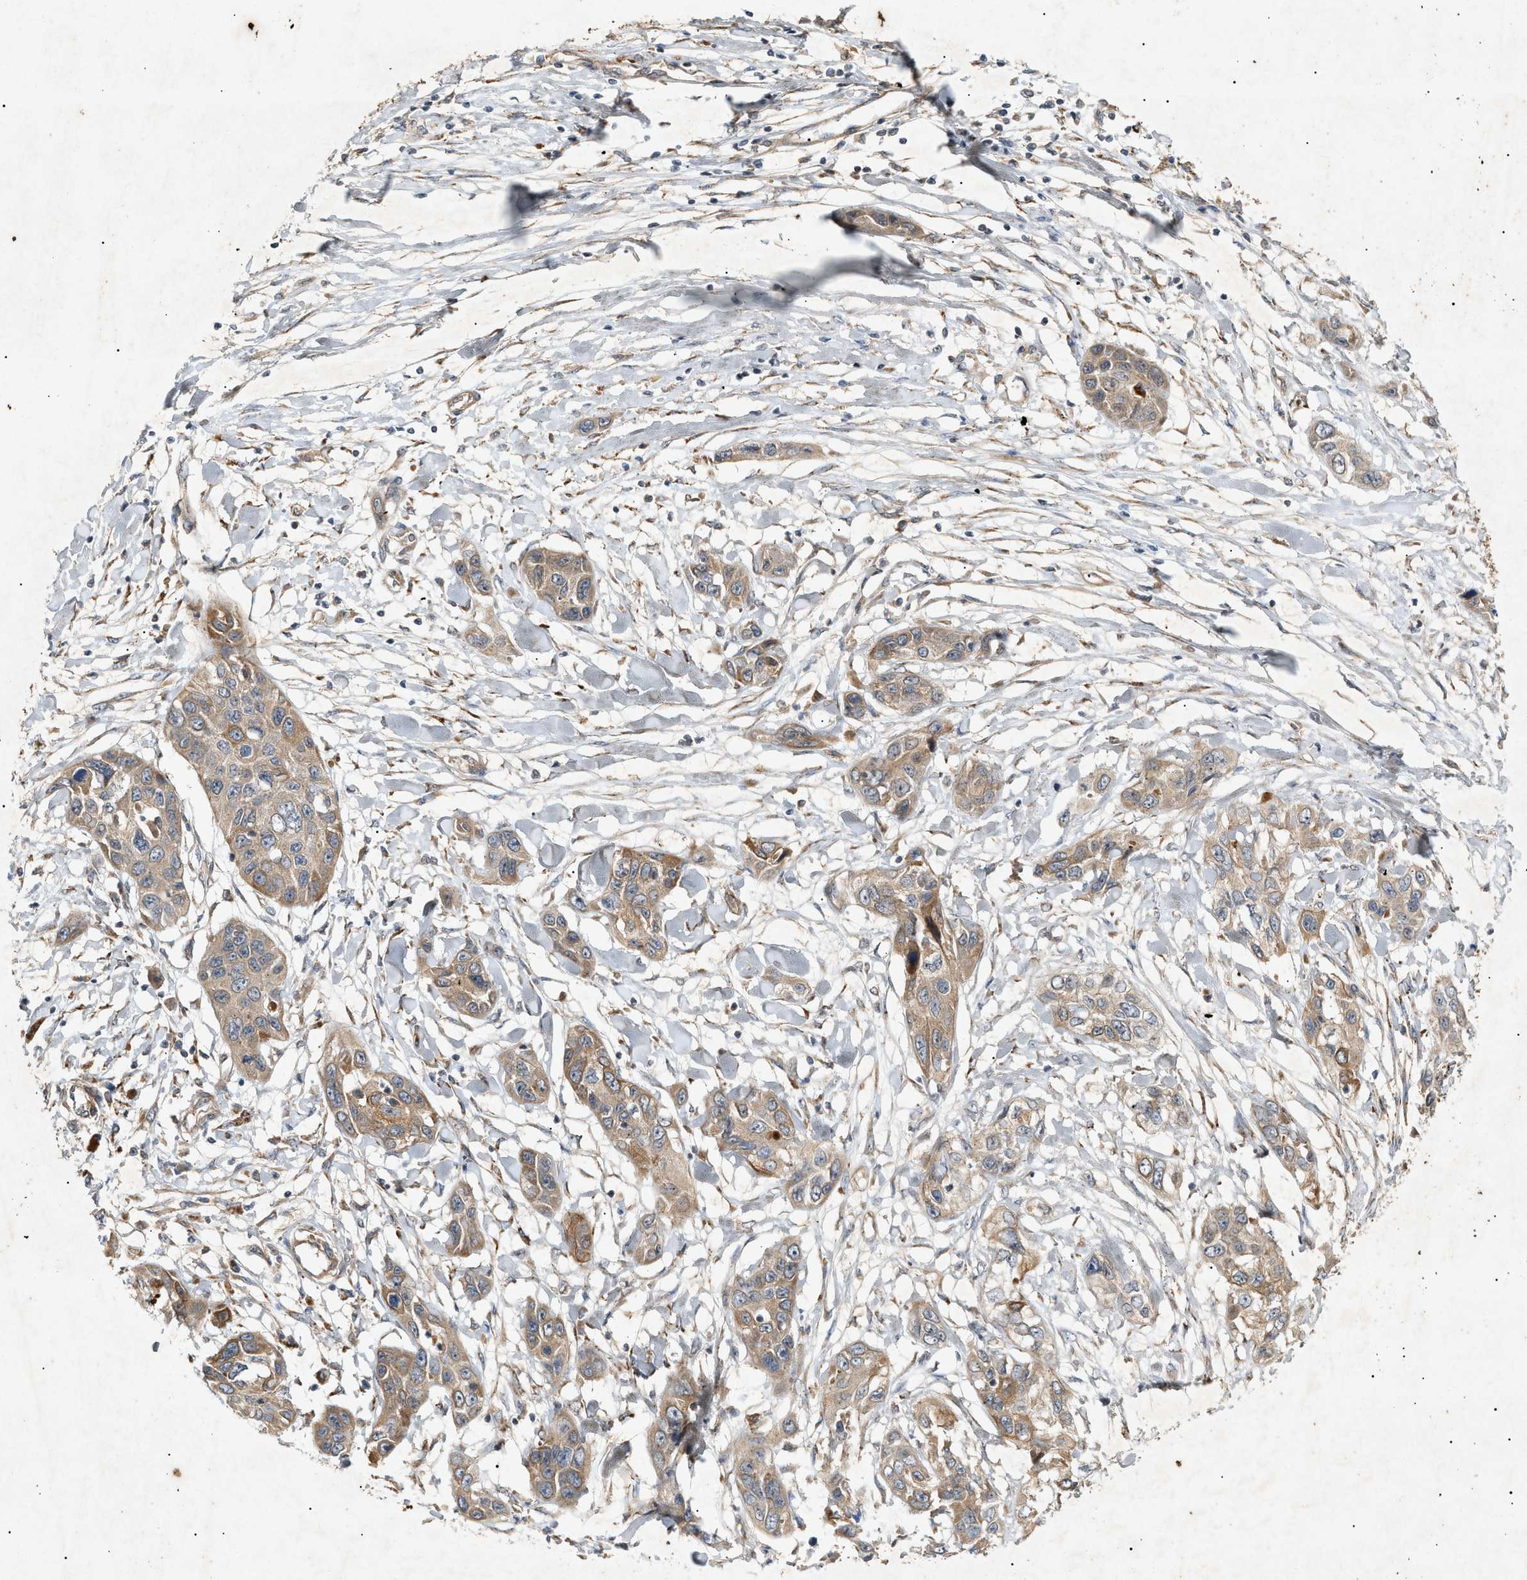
{"staining": {"intensity": "moderate", "quantity": ">75%", "location": "cytoplasmic/membranous"}, "tissue": "pancreatic cancer", "cell_type": "Tumor cells", "image_type": "cancer", "snomed": [{"axis": "morphology", "description": "Adenocarcinoma, NOS"}, {"axis": "topography", "description": "Pancreas"}], "caption": "Pancreatic cancer stained with a brown dye reveals moderate cytoplasmic/membranous positive positivity in approximately >75% of tumor cells.", "gene": "MTCH1", "patient": {"sex": "female", "age": 70}}